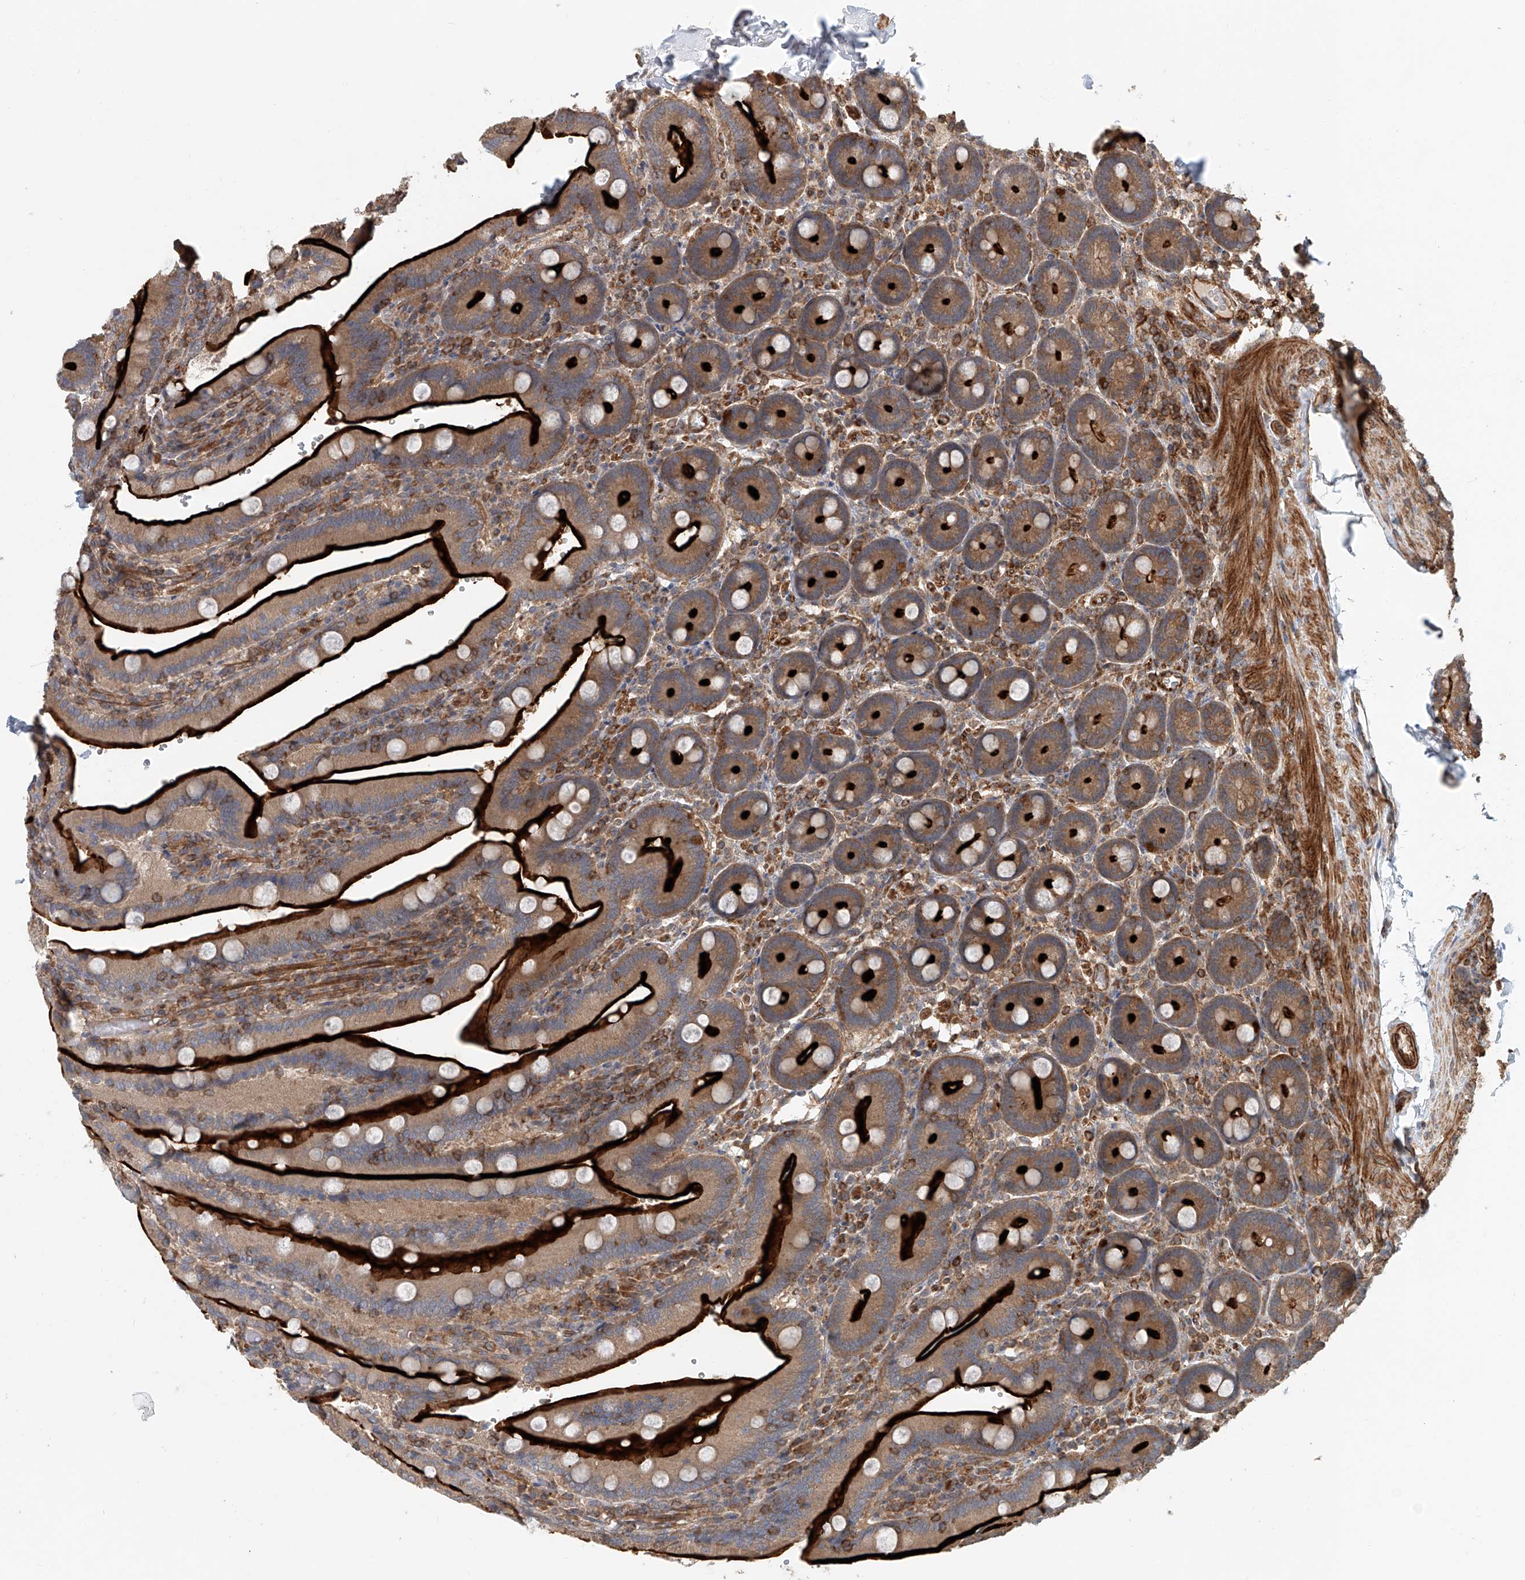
{"staining": {"intensity": "strong", "quantity": "25%-75%", "location": "cytoplasmic/membranous"}, "tissue": "duodenum", "cell_type": "Glandular cells", "image_type": "normal", "snomed": [{"axis": "morphology", "description": "Normal tissue, NOS"}, {"axis": "topography", "description": "Duodenum"}], "caption": "Glandular cells reveal strong cytoplasmic/membranous expression in about 25%-75% of cells in benign duodenum.", "gene": "FRYL", "patient": {"sex": "female", "age": 62}}